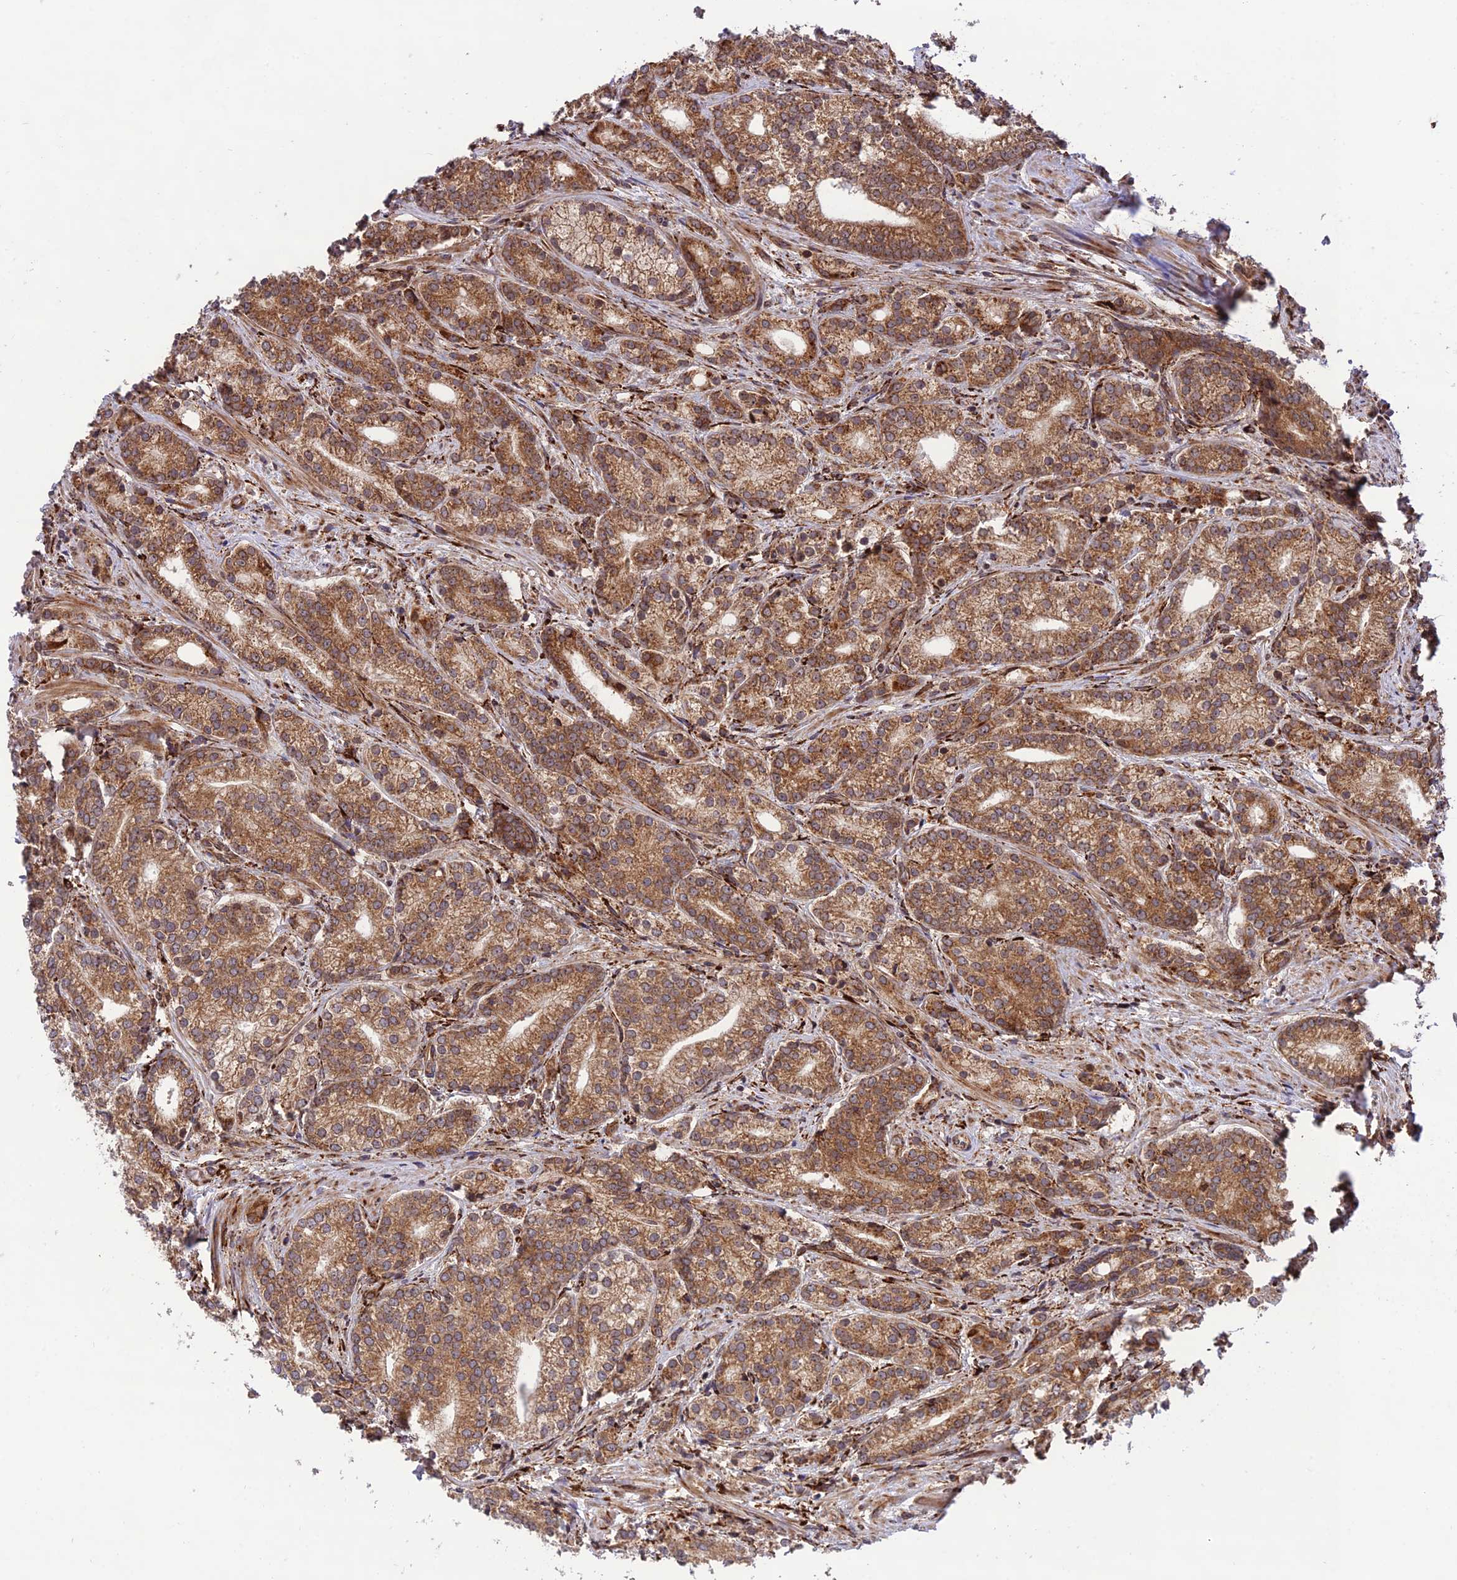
{"staining": {"intensity": "moderate", "quantity": ">75%", "location": "cytoplasmic/membranous"}, "tissue": "prostate cancer", "cell_type": "Tumor cells", "image_type": "cancer", "snomed": [{"axis": "morphology", "description": "Adenocarcinoma, Low grade"}, {"axis": "topography", "description": "Prostate"}], "caption": "Moderate cytoplasmic/membranous expression for a protein is identified in about >75% of tumor cells of prostate cancer using immunohistochemistry (IHC).", "gene": "CRTAP", "patient": {"sex": "male", "age": 71}}